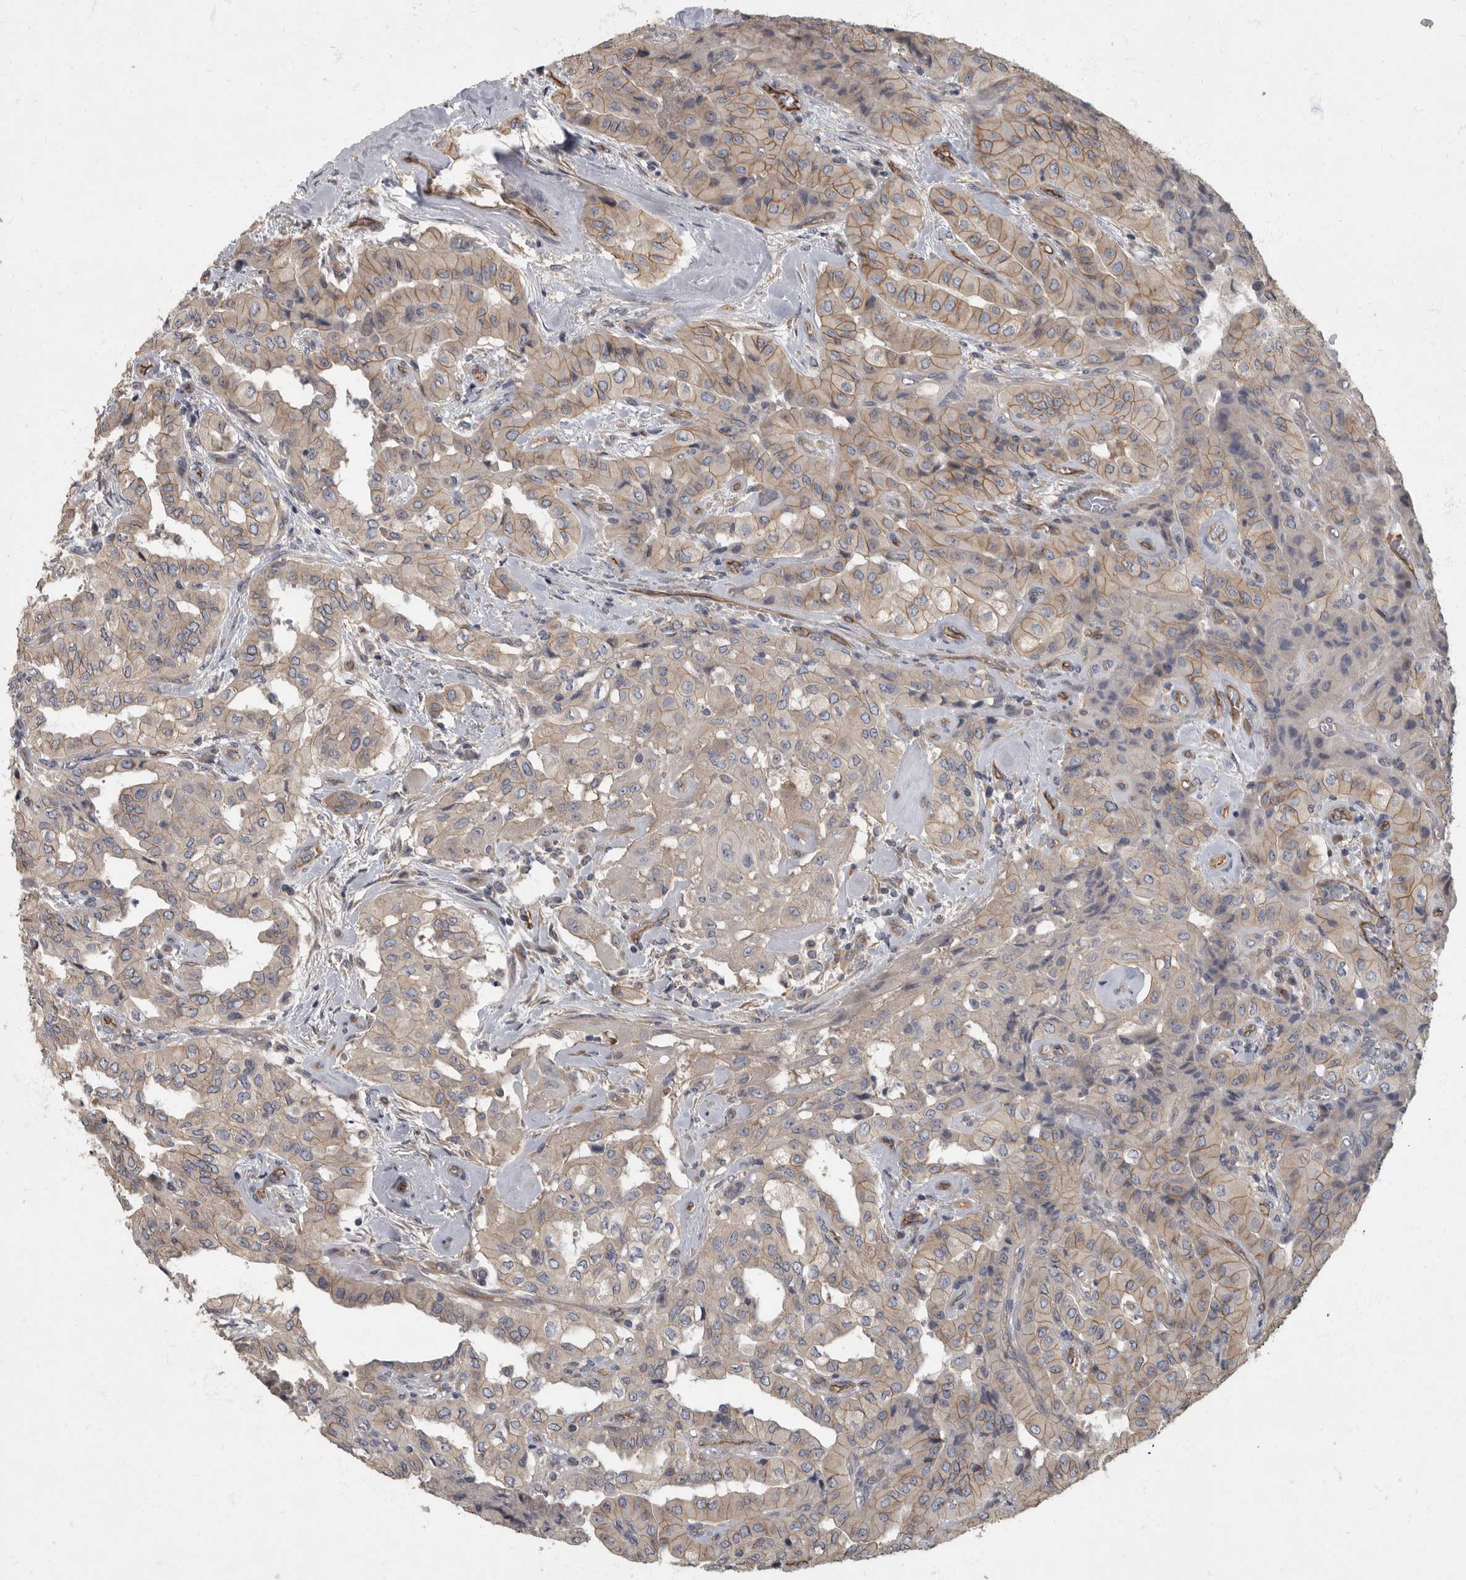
{"staining": {"intensity": "weak", "quantity": "25%-75%", "location": "cytoplasmic/membranous"}, "tissue": "thyroid cancer", "cell_type": "Tumor cells", "image_type": "cancer", "snomed": [{"axis": "morphology", "description": "Papillary adenocarcinoma, NOS"}, {"axis": "topography", "description": "Thyroid gland"}], "caption": "Immunohistochemistry of human thyroid cancer (papillary adenocarcinoma) exhibits low levels of weak cytoplasmic/membranous positivity in approximately 25%-75% of tumor cells.", "gene": "PDK1", "patient": {"sex": "female", "age": 59}}